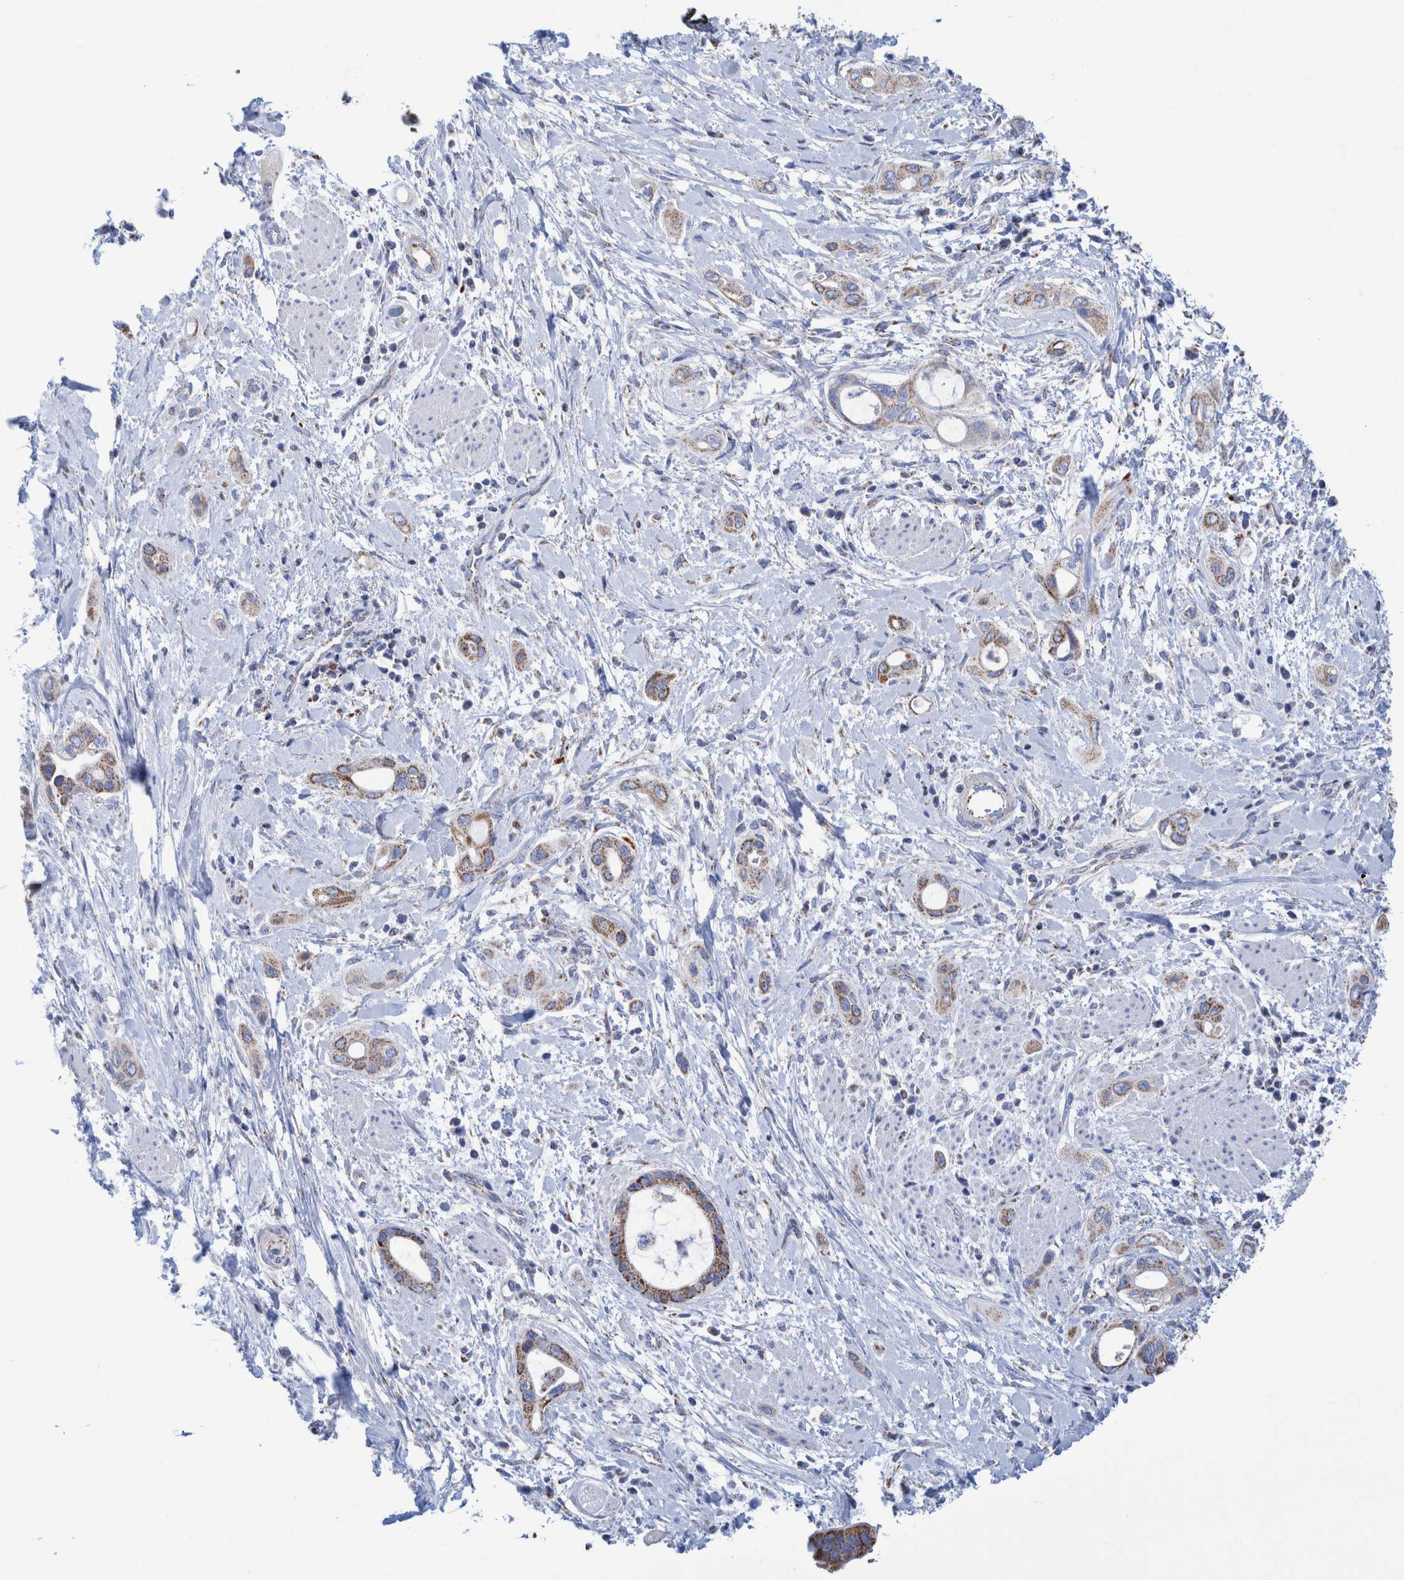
{"staining": {"intensity": "weak", "quantity": ">75%", "location": "cytoplasmic/membranous"}, "tissue": "pancreatic cancer", "cell_type": "Tumor cells", "image_type": "cancer", "snomed": [{"axis": "morphology", "description": "Adenocarcinoma, NOS"}, {"axis": "topography", "description": "Pancreas"}], "caption": "Human adenocarcinoma (pancreatic) stained for a protein (brown) shows weak cytoplasmic/membranous positive expression in approximately >75% of tumor cells.", "gene": "DECR1", "patient": {"sex": "male", "age": 59}}